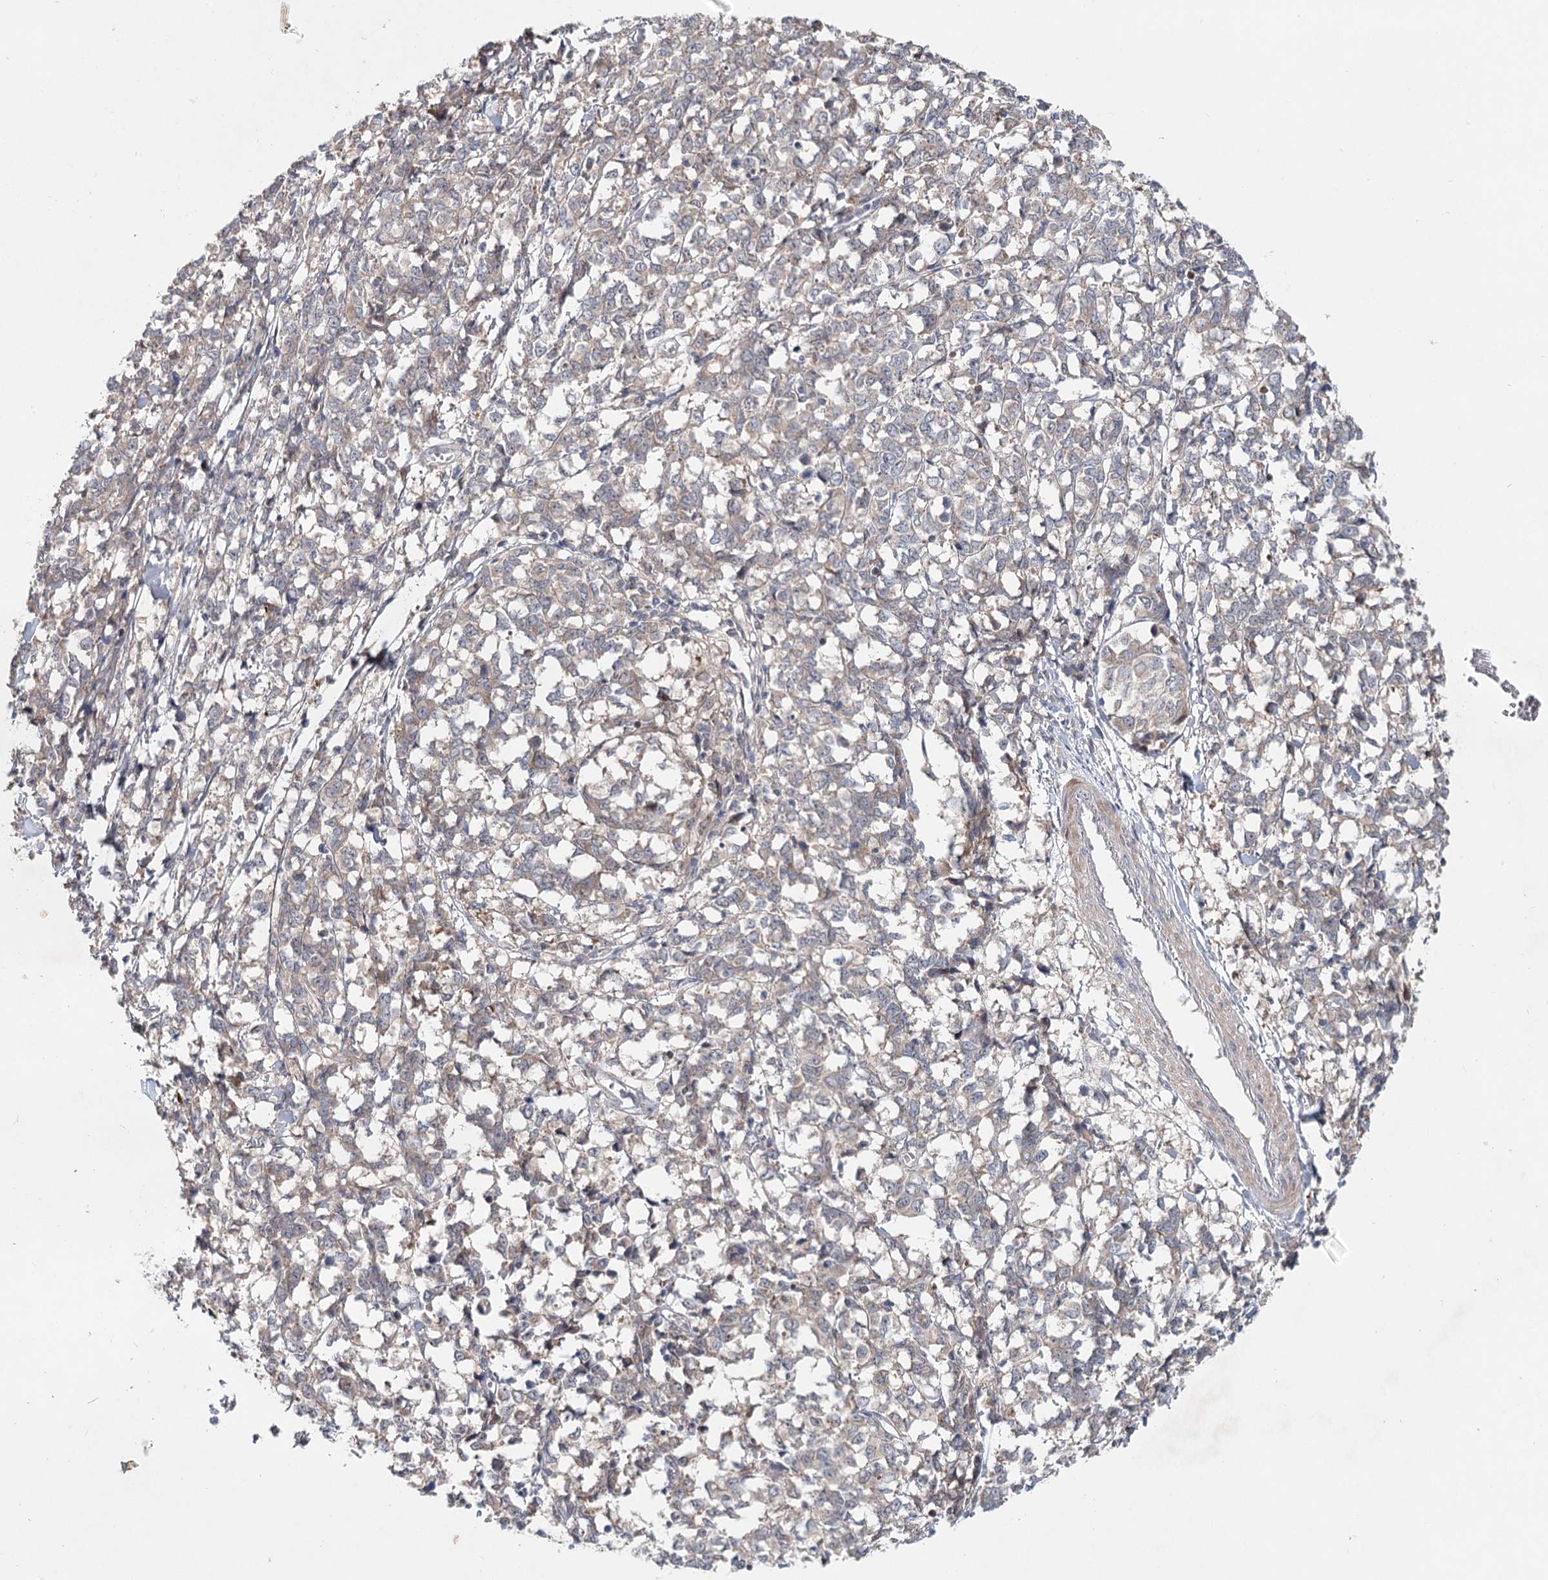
{"staining": {"intensity": "weak", "quantity": "<25%", "location": "cytoplasmic/membranous"}, "tissue": "melanoma", "cell_type": "Tumor cells", "image_type": "cancer", "snomed": [{"axis": "morphology", "description": "Malignant melanoma, NOS"}, {"axis": "topography", "description": "Skin"}], "caption": "Micrograph shows no significant protein positivity in tumor cells of malignant melanoma. Nuclei are stained in blue.", "gene": "AP3B1", "patient": {"sex": "female", "age": 72}}